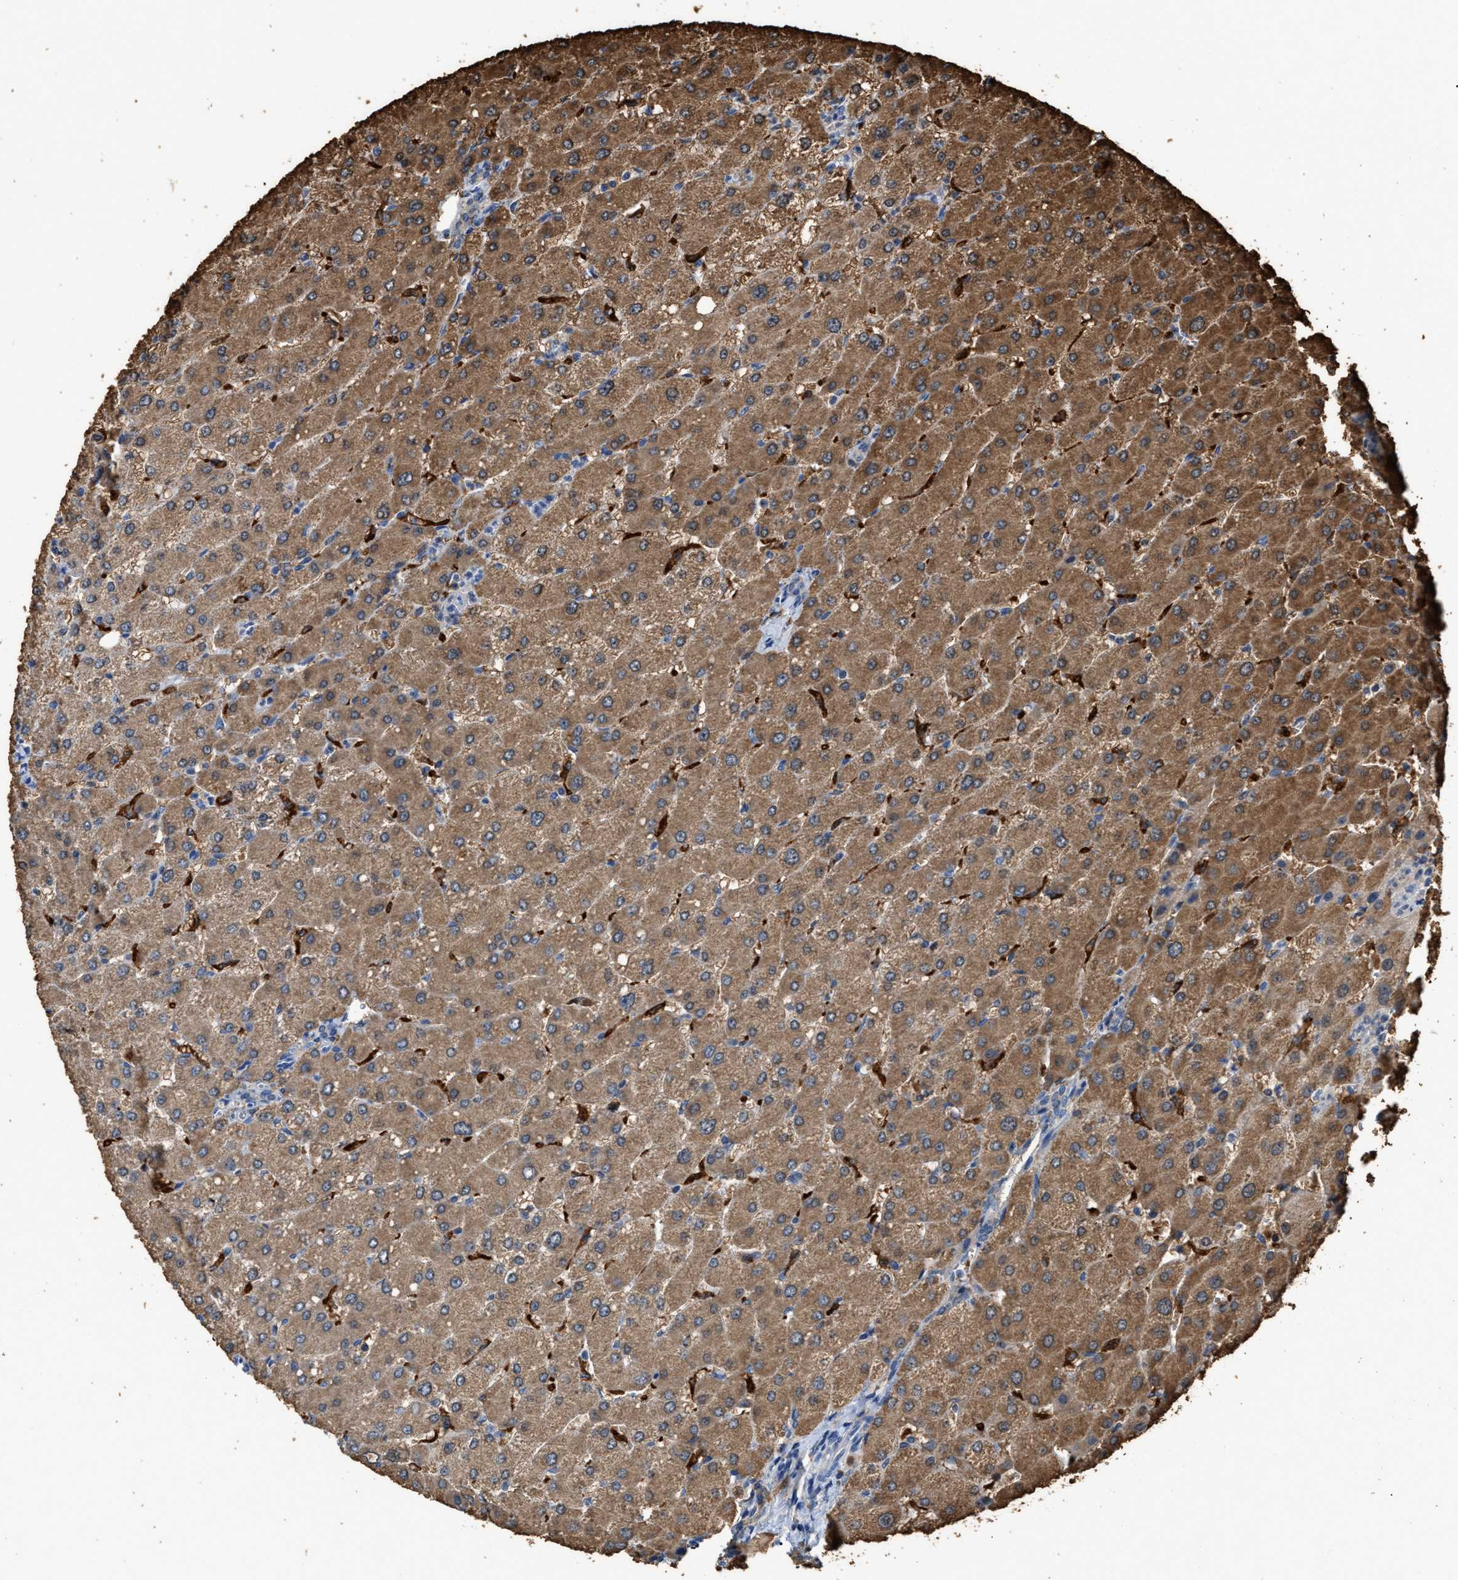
{"staining": {"intensity": "moderate", "quantity": "<25%", "location": "cytoplasmic/membranous"}, "tissue": "liver", "cell_type": "Cholangiocytes", "image_type": "normal", "snomed": [{"axis": "morphology", "description": "Normal tissue, NOS"}, {"axis": "topography", "description": "Liver"}], "caption": "Cholangiocytes display low levels of moderate cytoplasmic/membranous positivity in approximately <25% of cells in unremarkable human liver.", "gene": "GCN1", "patient": {"sex": "male", "age": 55}}